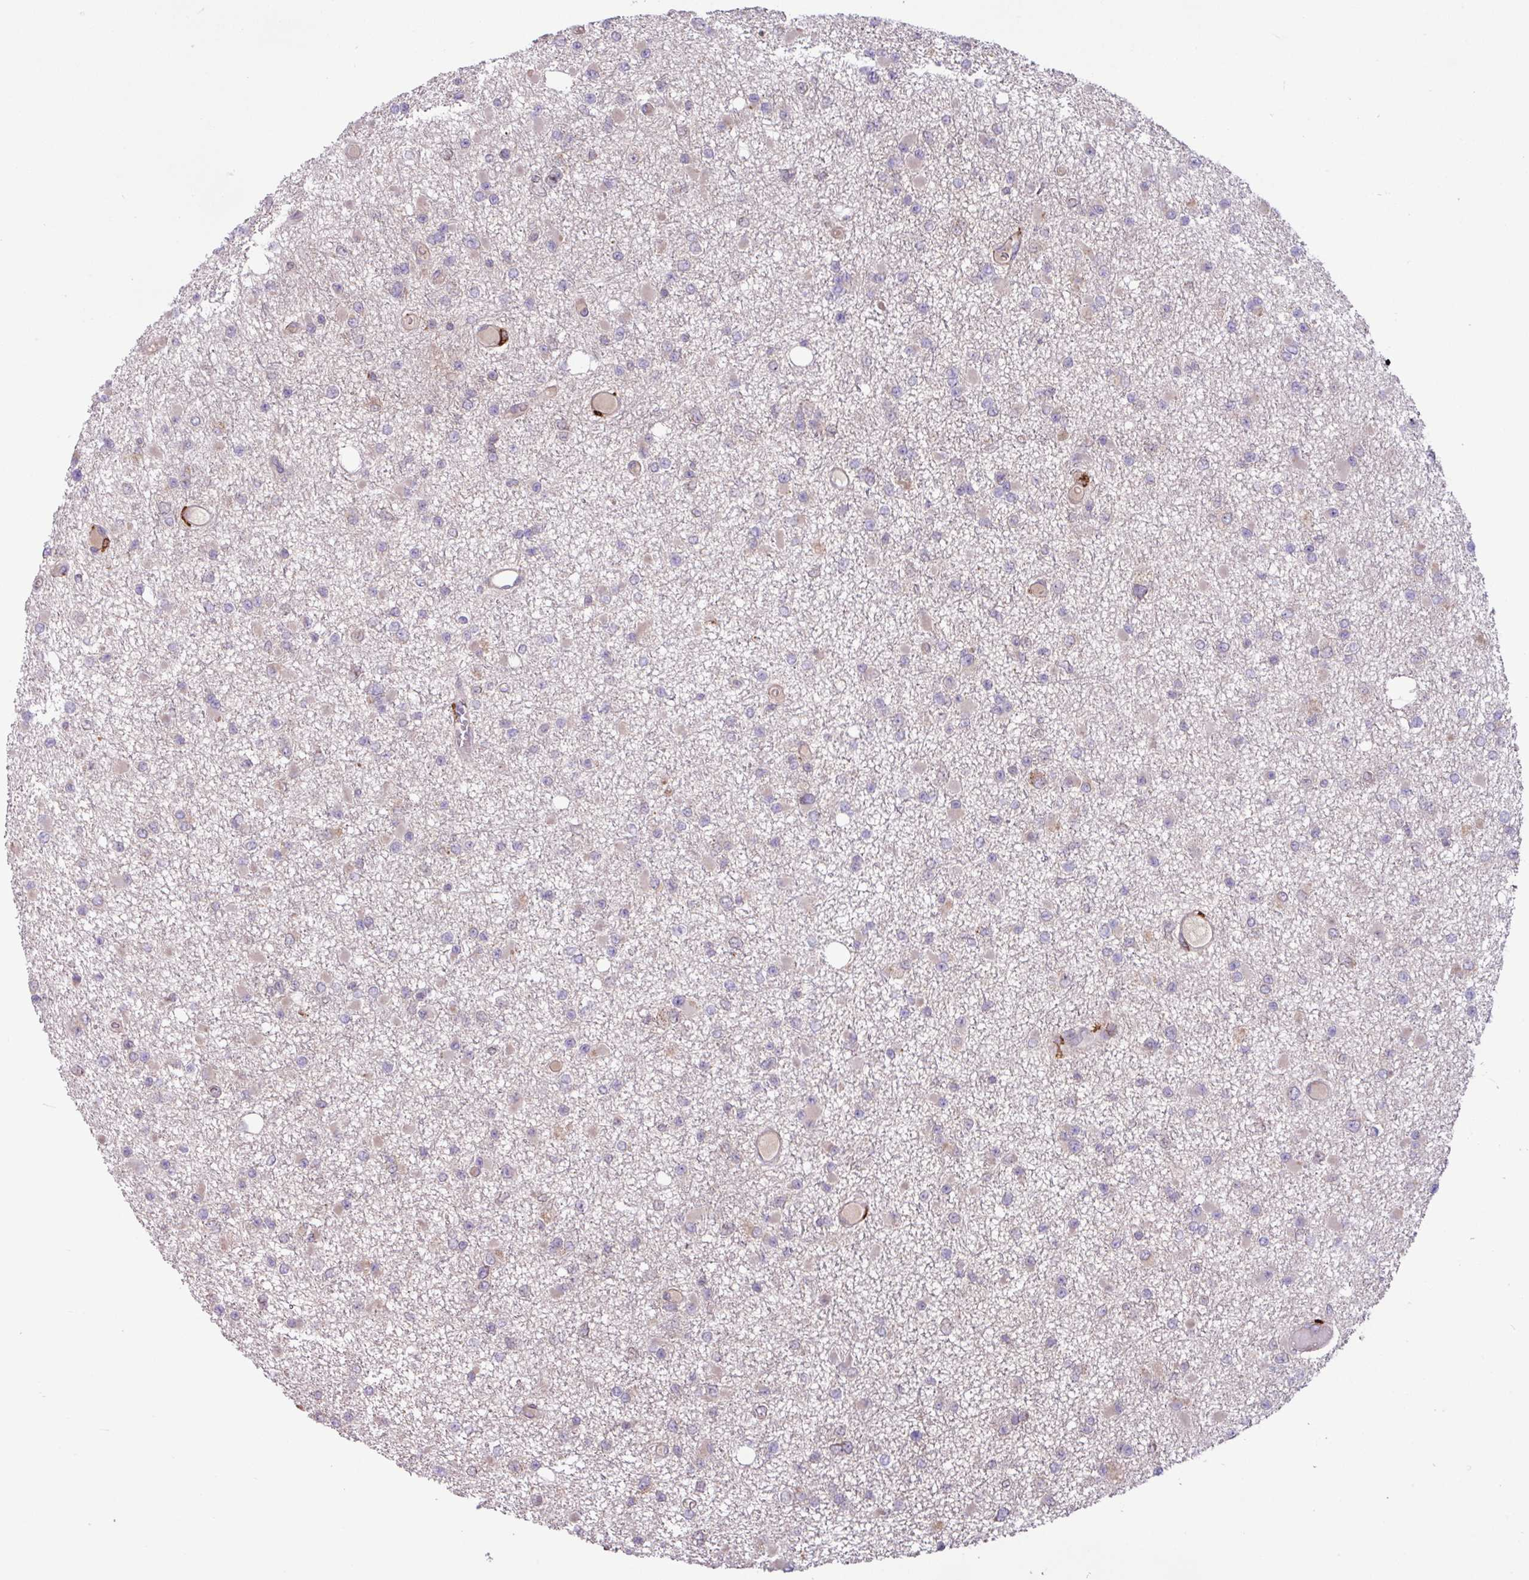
{"staining": {"intensity": "negative", "quantity": "none", "location": "none"}, "tissue": "glioma", "cell_type": "Tumor cells", "image_type": "cancer", "snomed": [{"axis": "morphology", "description": "Glioma, malignant, Low grade"}, {"axis": "topography", "description": "Brain"}], "caption": "Human malignant glioma (low-grade) stained for a protein using IHC reveals no staining in tumor cells.", "gene": "ARHGEF25", "patient": {"sex": "female", "age": 22}}